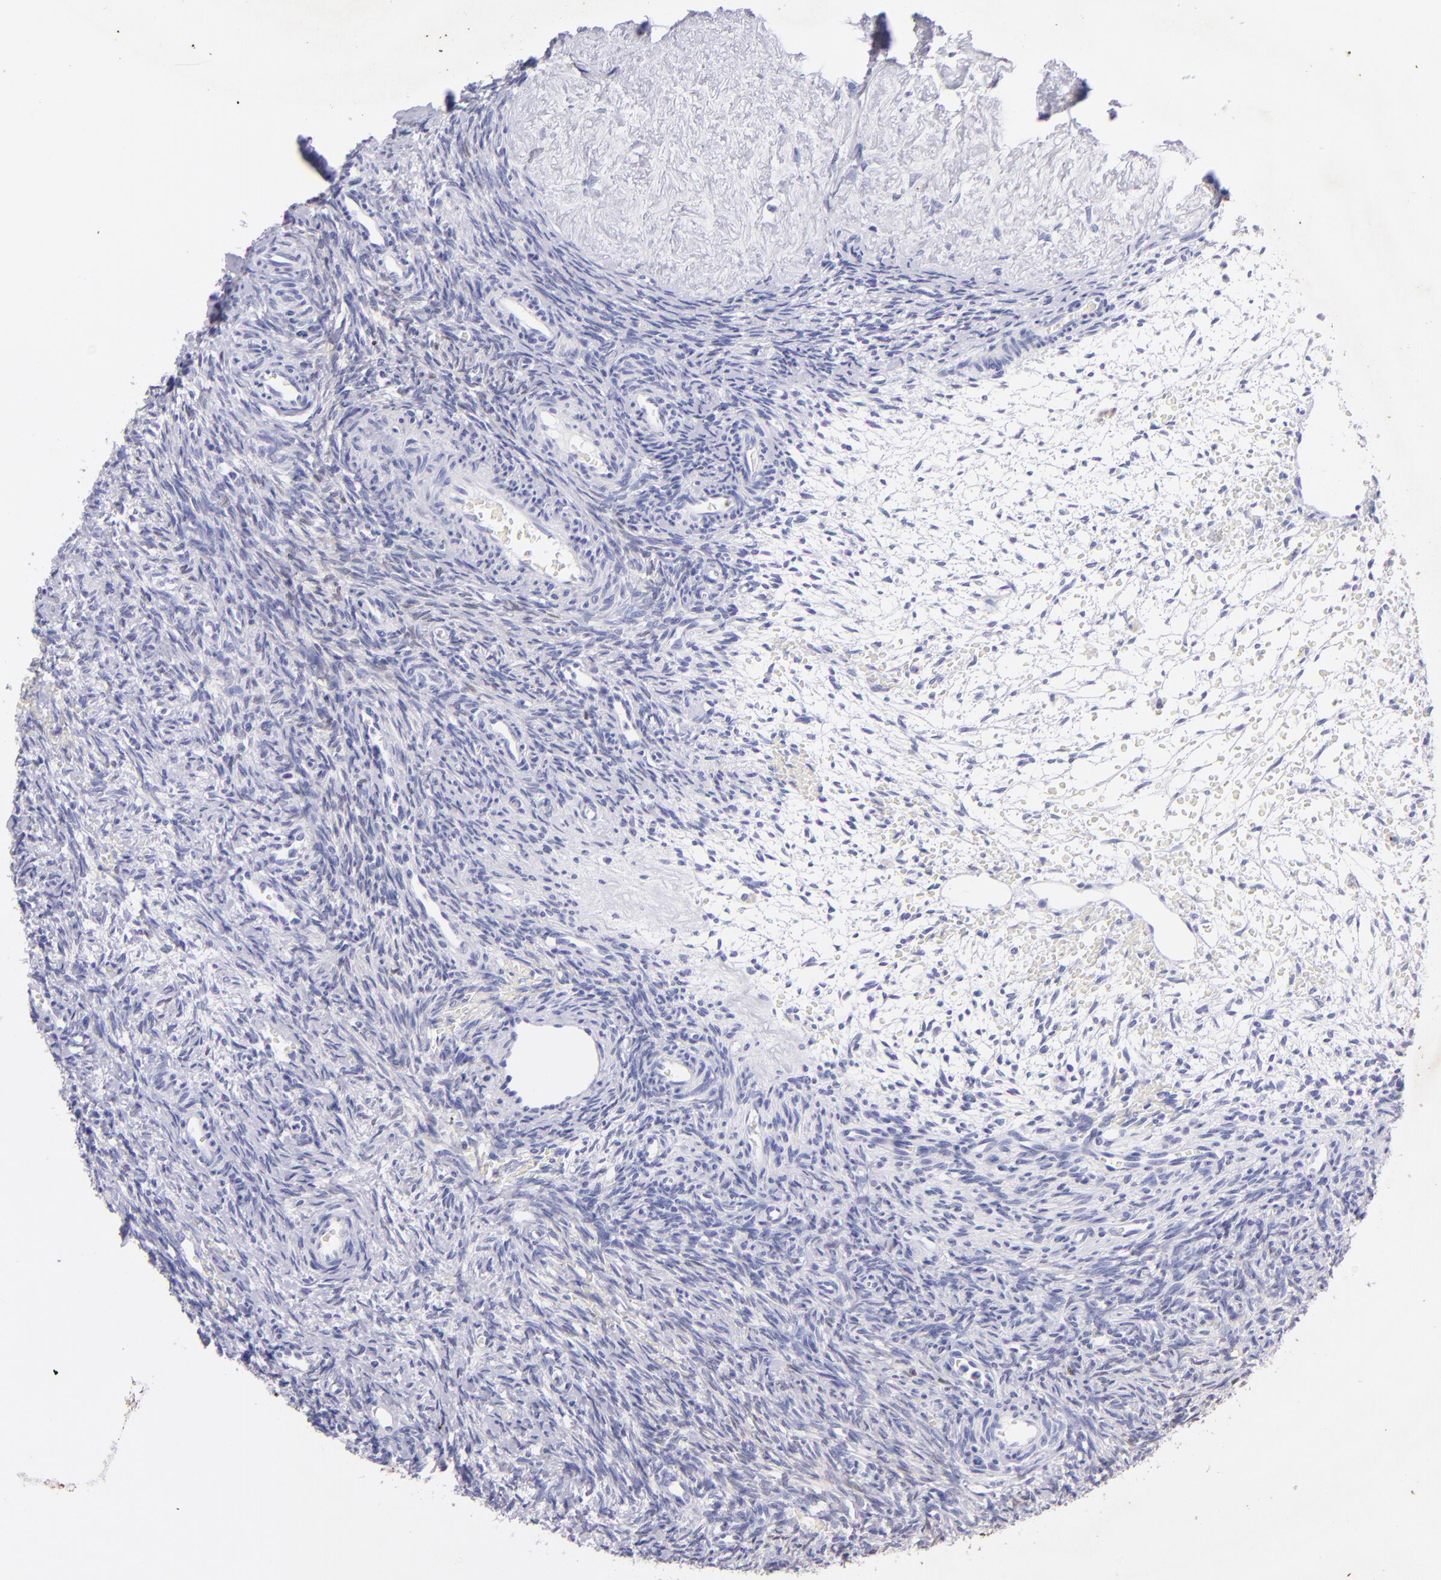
{"staining": {"intensity": "negative", "quantity": "none", "location": "none"}, "tissue": "ovary", "cell_type": "Ovarian stroma cells", "image_type": "normal", "snomed": [{"axis": "morphology", "description": "Normal tissue, NOS"}, {"axis": "topography", "description": "Ovary"}], "caption": "Human ovary stained for a protein using IHC exhibits no expression in ovarian stroma cells.", "gene": "UCHL1", "patient": {"sex": "female", "age": 39}}